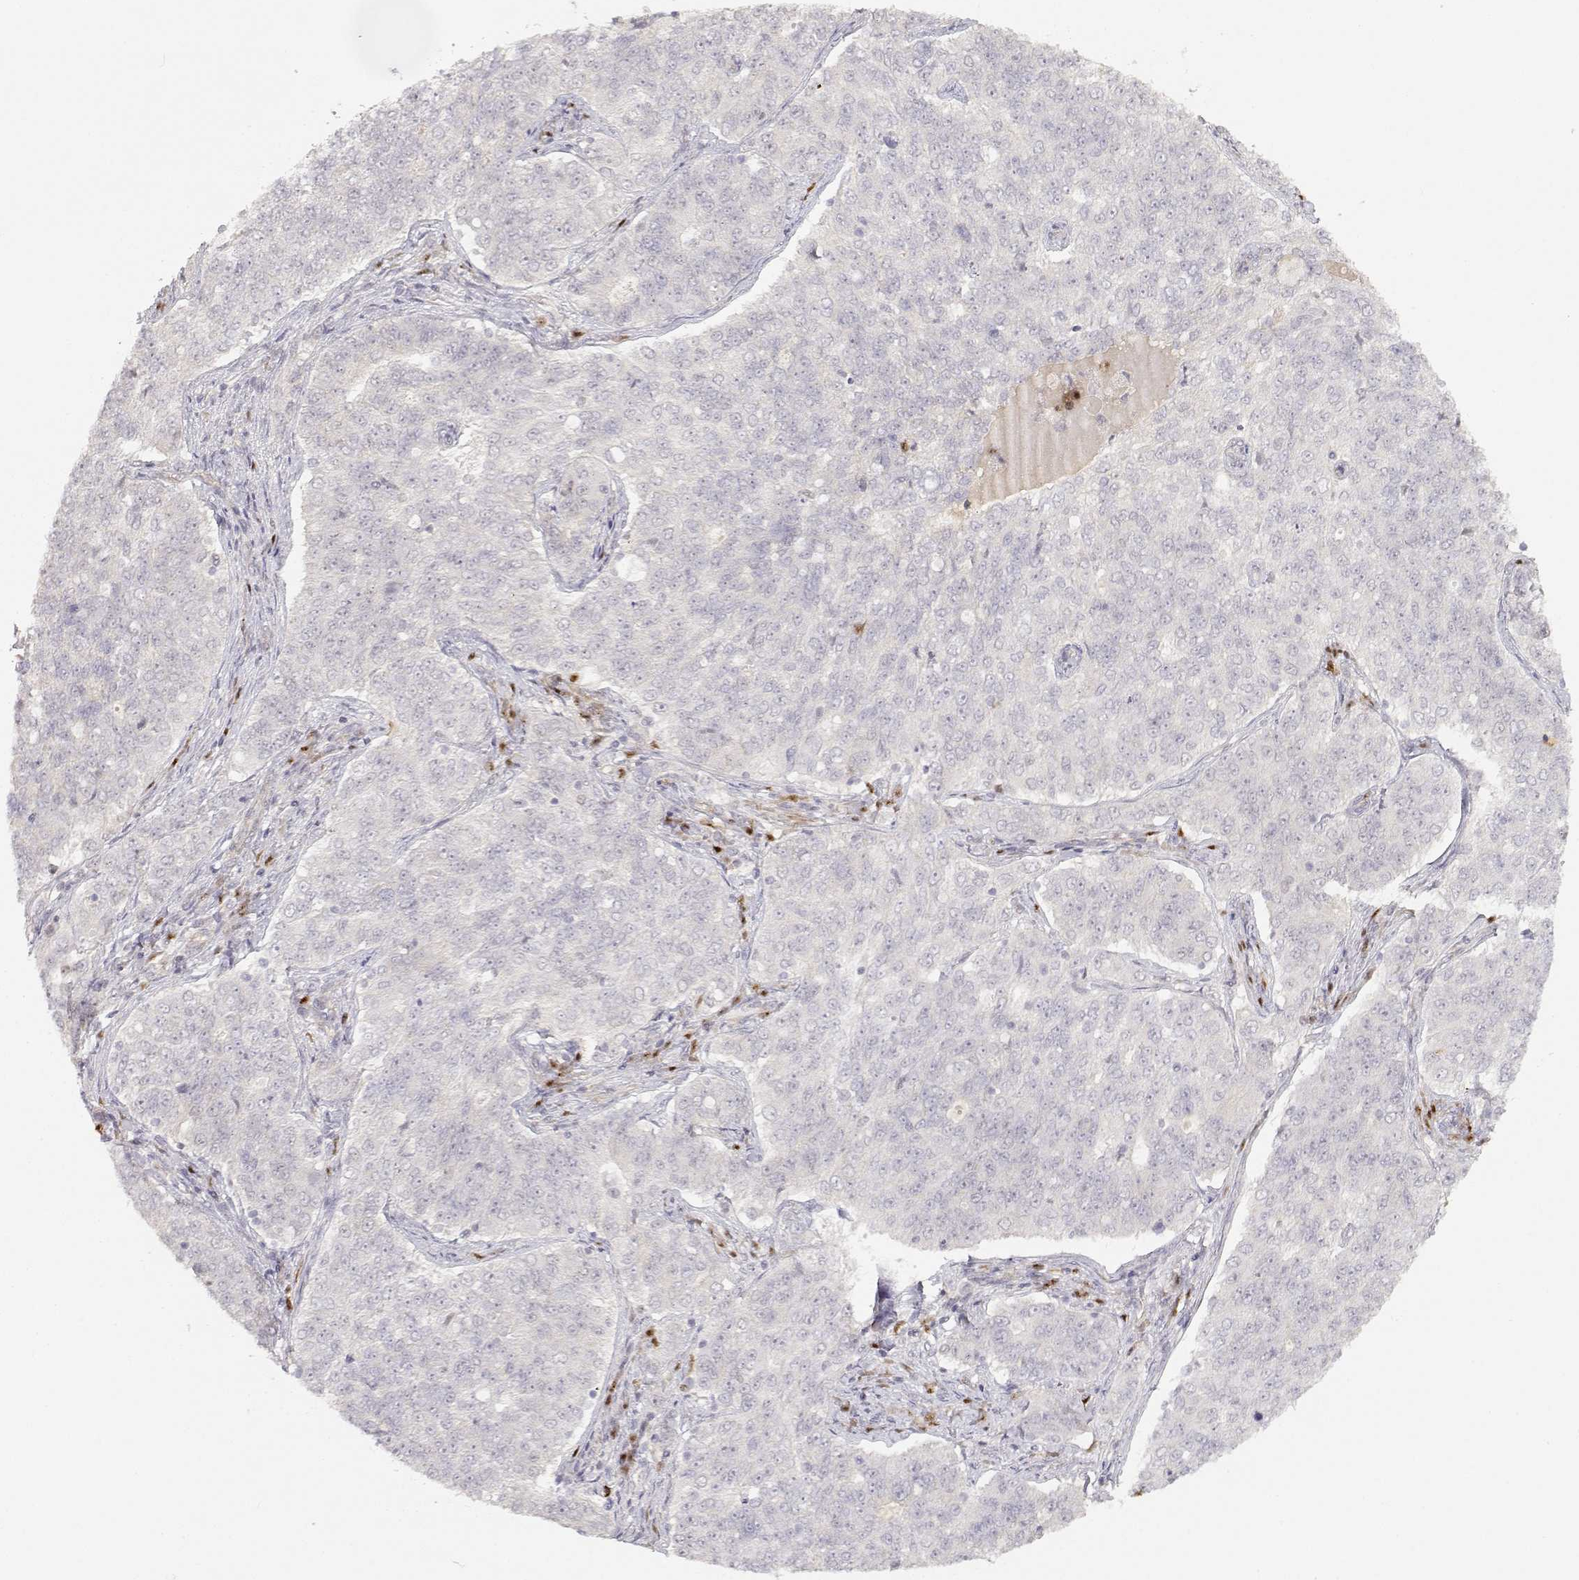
{"staining": {"intensity": "negative", "quantity": "none", "location": "none"}, "tissue": "endometrial cancer", "cell_type": "Tumor cells", "image_type": "cancer", "snomed": [{"axis": "morphology", "description": "Adenocarcinoma, NOS"}, {"axis": "topography", "description": "Endometrium"}], "caption": "This micrograph is of endometrial cancer (adenocarcinoma) stained with immunohistochemistry to label a protein in brown with the nuclei are counter-stained blue. There is no positivity in tumor cells.", "gene": "EAF2", "patient": {"sex": "female", "age": 43}}